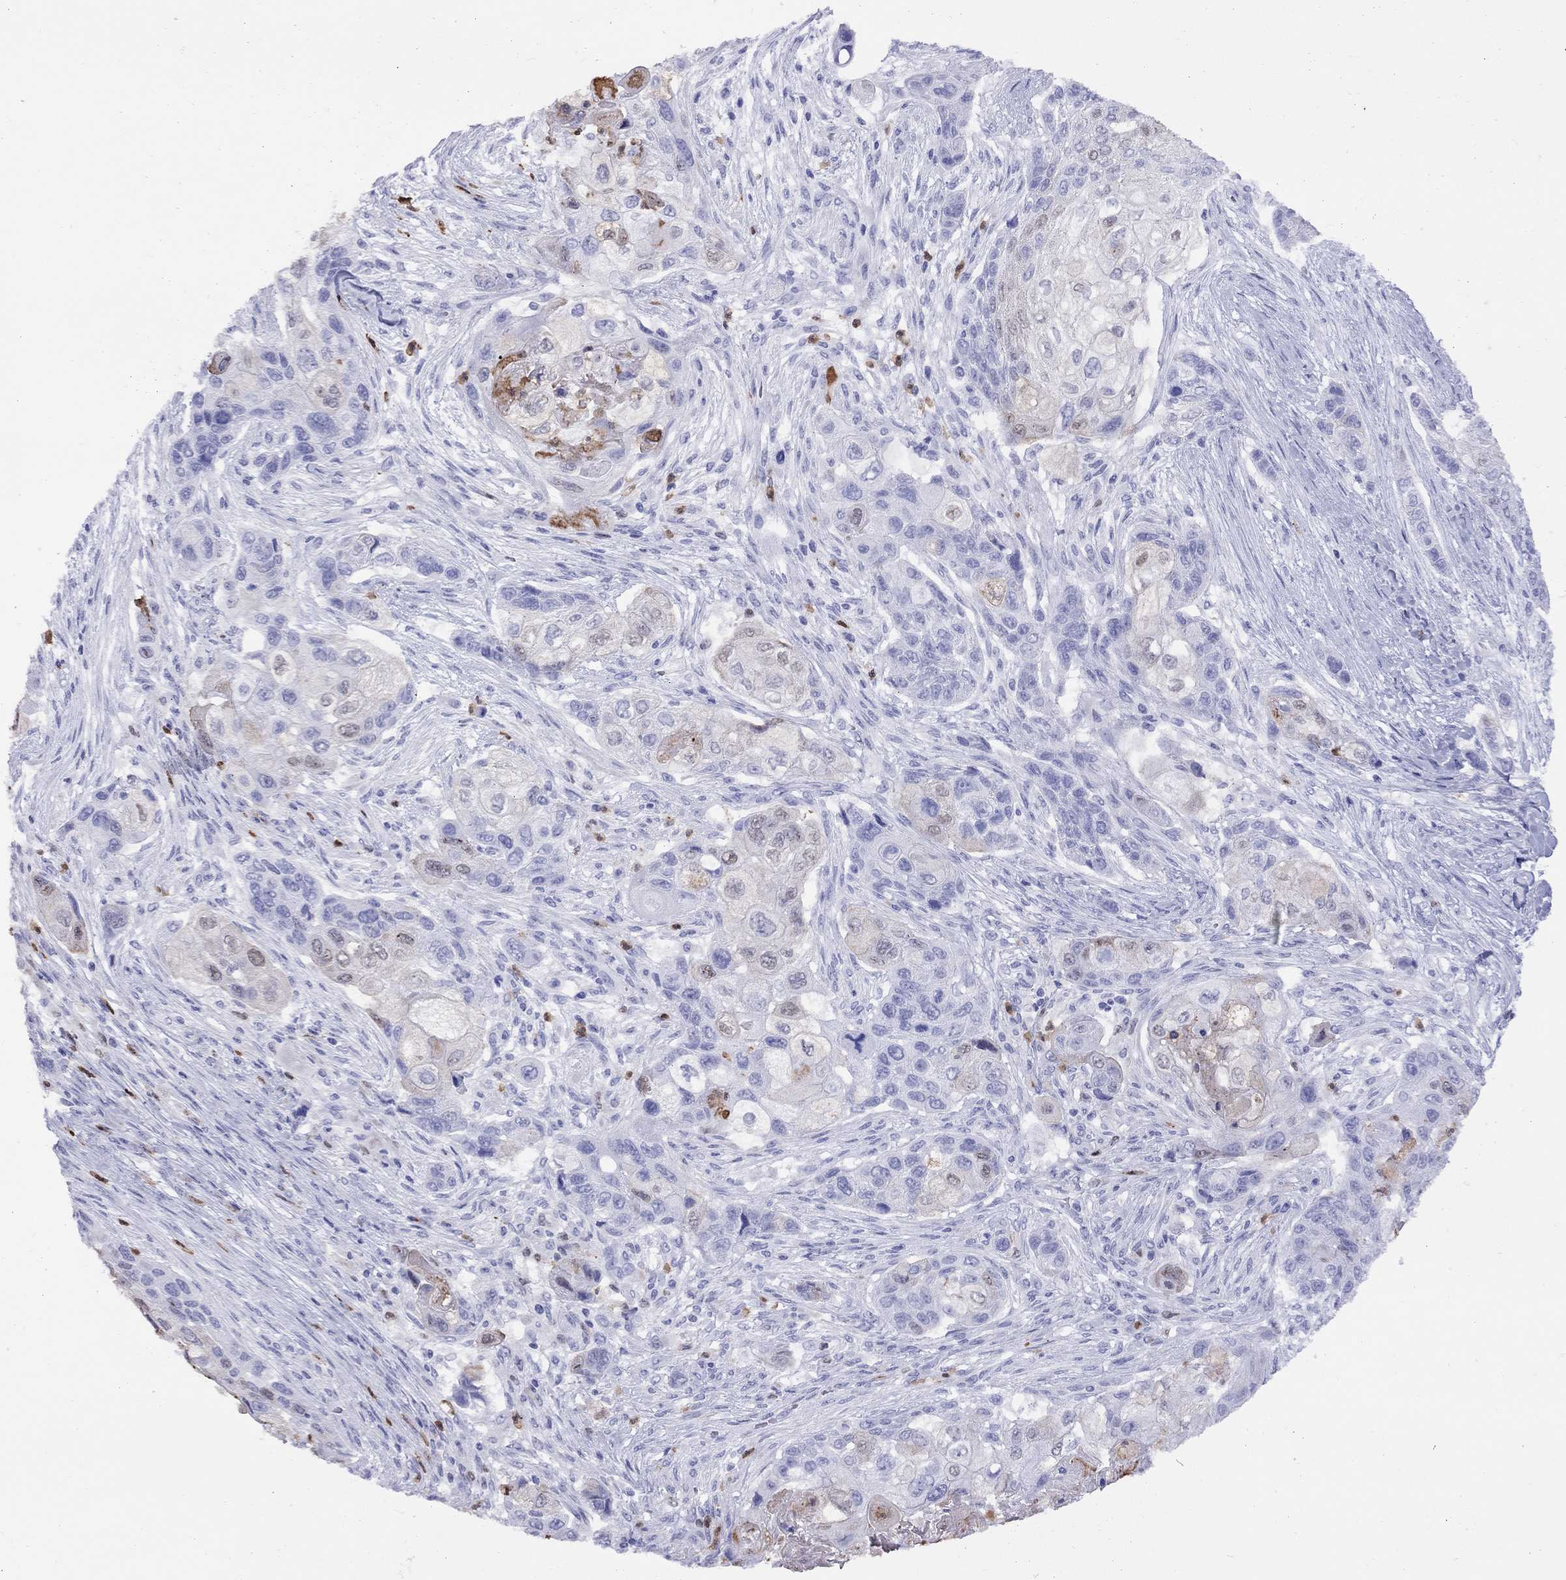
{"staining": {"intensity": "negative", "quantity": "none", "location": "none"}, "tissue": "lung cancer", "cell_type": "Tumor cells", "image_type": "cancer", "snomed": [{"axis": "morphology", "description": "Squamous cell carcinoma, NOS"}, {"axis": "topography", "description": "Lung"}], "caption": "Protein analysis of lung squamous cell carcinoma demonstrates no significant positivity in tumor cells.", "gene": "SLAMF1", "patient": {"sex": "male", "age": 69}}